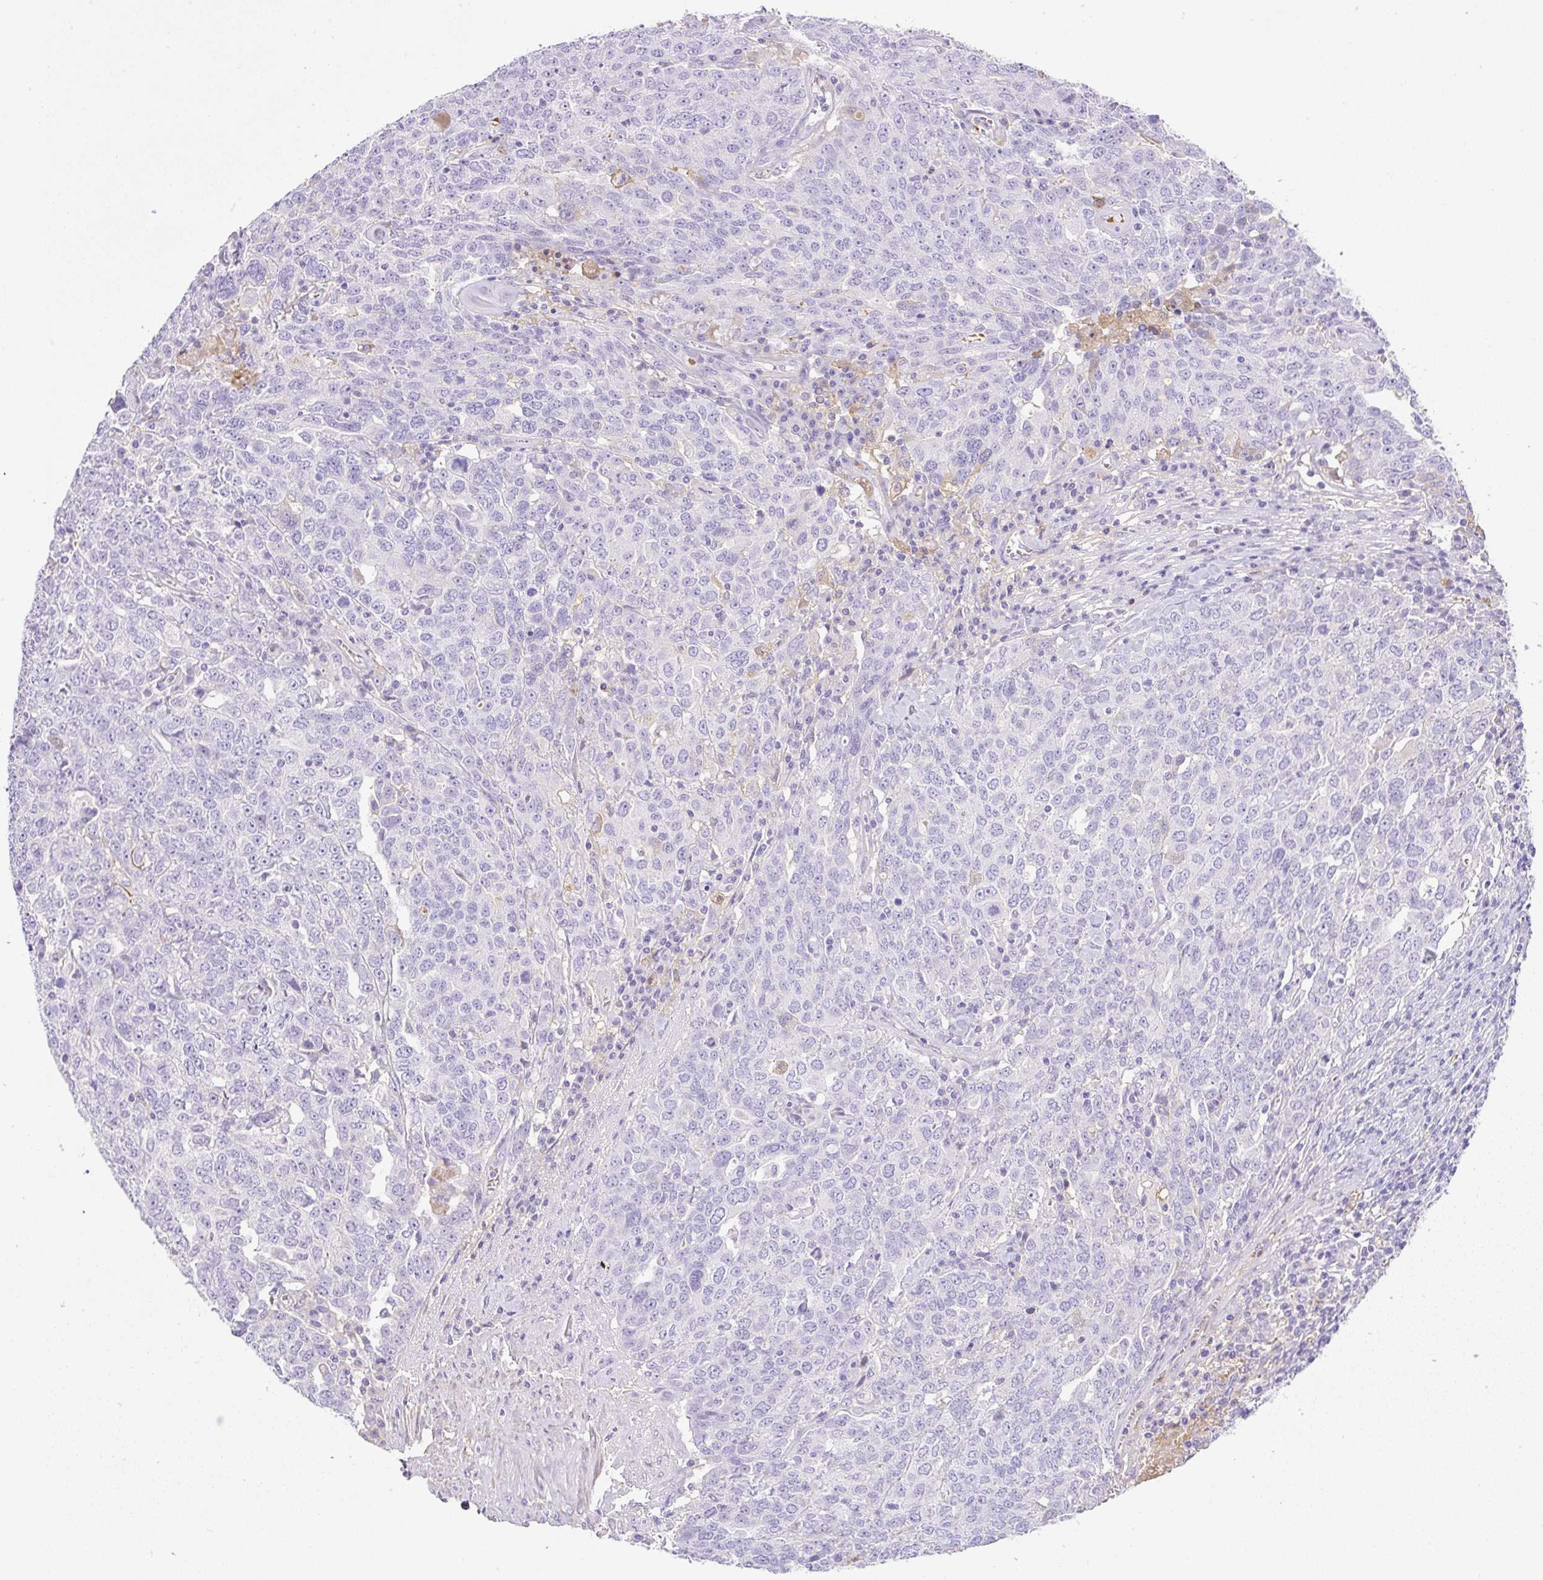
{"staining": {"intensity": "negative", "quantity": "none", "location": "none"}, "tissue": "ovarian cancer", "cell_type": "Tumor cells", "image_type": "cancer", "snomed": [{"axis": "morphology", "description": "Carcinoma, endometroid"}, {"axis": "topography", "description": "Ovary"}], "caption": "High power microscopy image of an immunohistochemistry (IHC) micrograph of ovarian cancer, revealing no significant staining in tumor cells.", "gene": "TDRD15", "patient": {"sex": "female", "age": 62}}